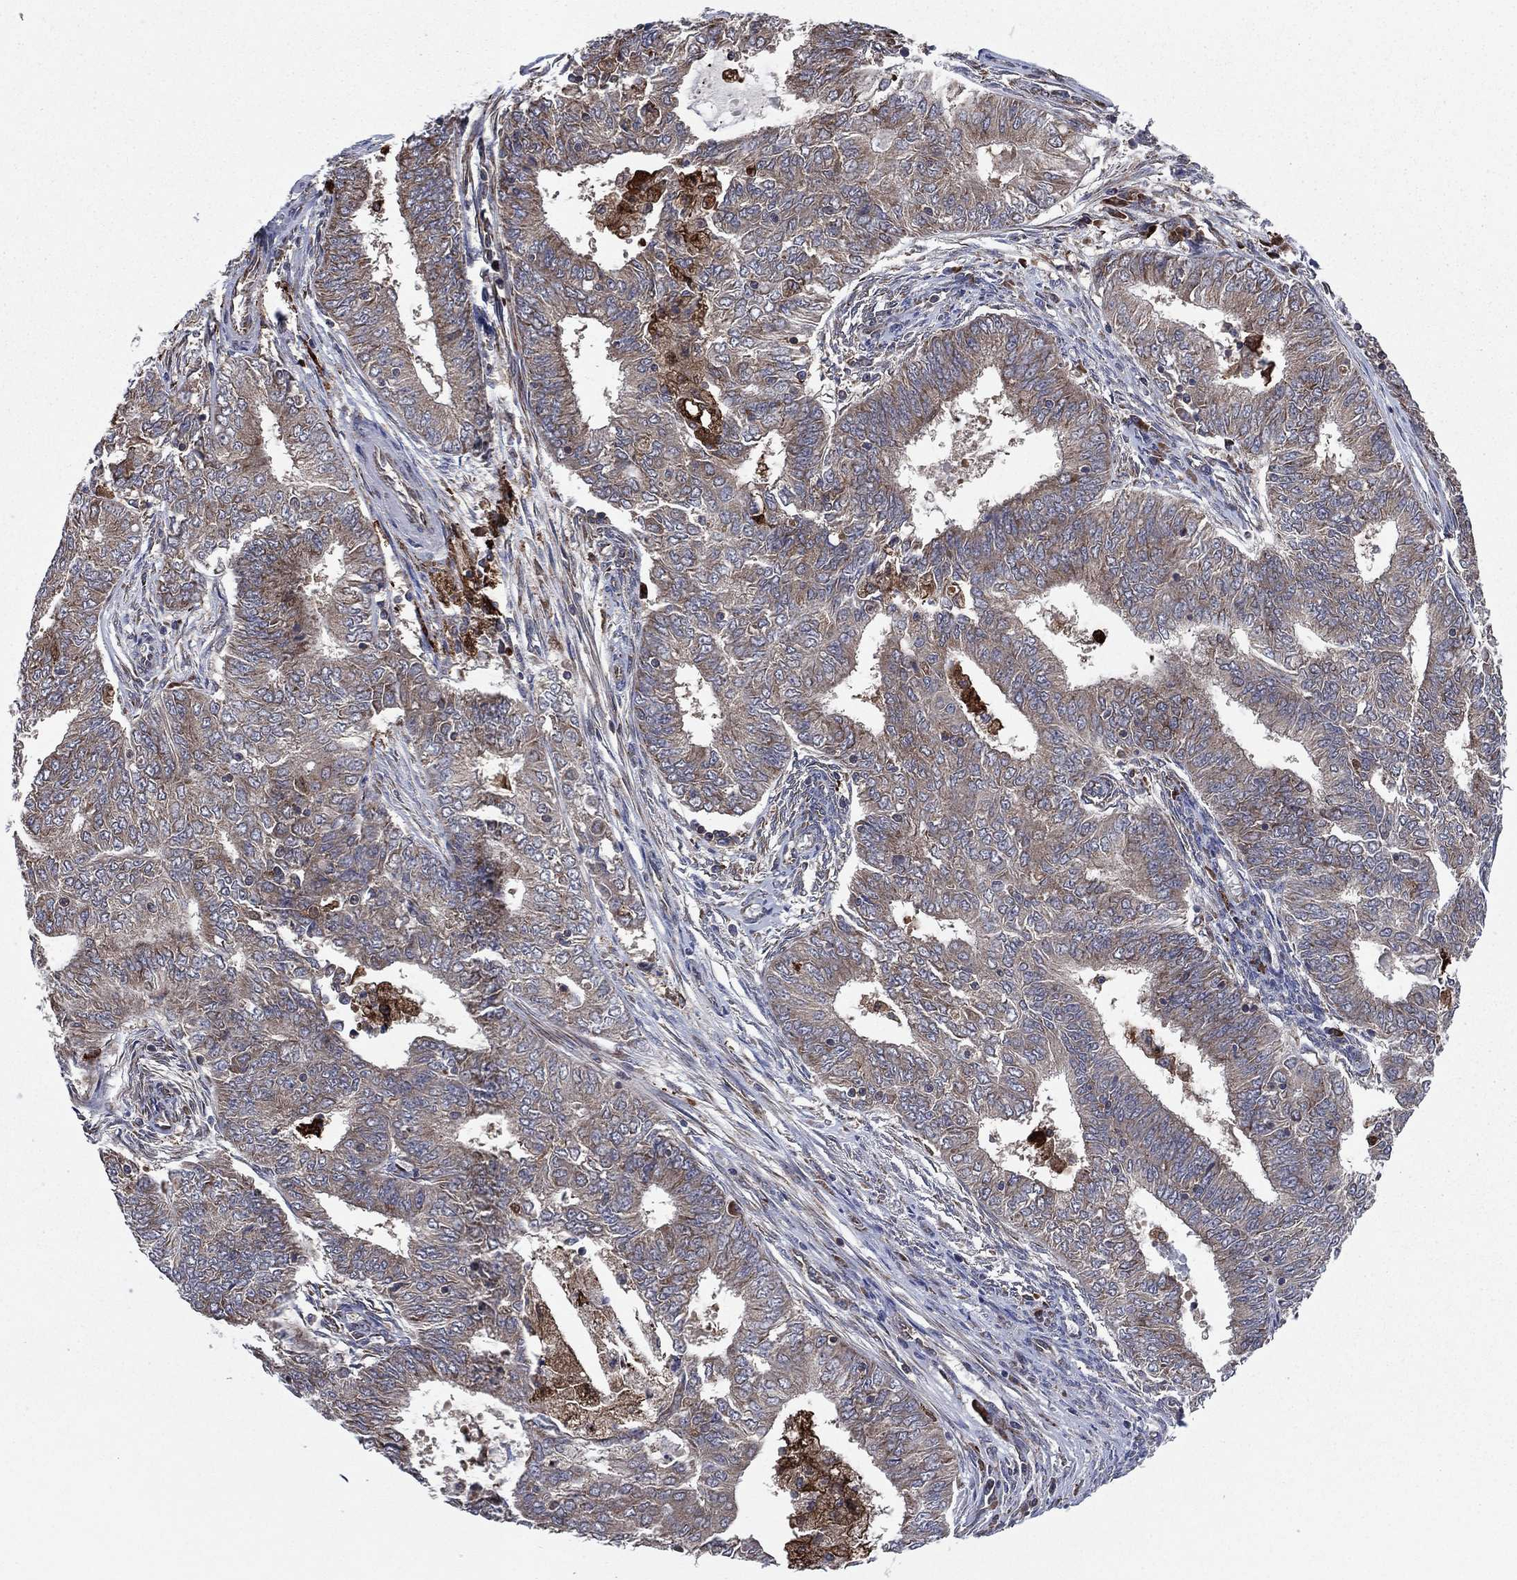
{"staining": {"intensity": "moderate", "quantity": "25%-75%", "location": "cytoplasmic/membranous"}, "tissue": "endometrial cancer", "cell_type": "Tumor cells", "image_type": "cancer", "snomed": [{"axis": "morphology", "description": "Adenocarcinoma, NOS"}, {"axis": "topography", "description": "Endometrium"}], "caption": "Adenocarcinoma (endometrial) was stained to show a protein in brown. There is medium levels of moderate cytoplasmic/membranous staining in approximately 25%-75% of tumor cells. Nuclei are stained in blue.", "gene": "C2orf76", "patient": {"sex": "female", "age": 62}}